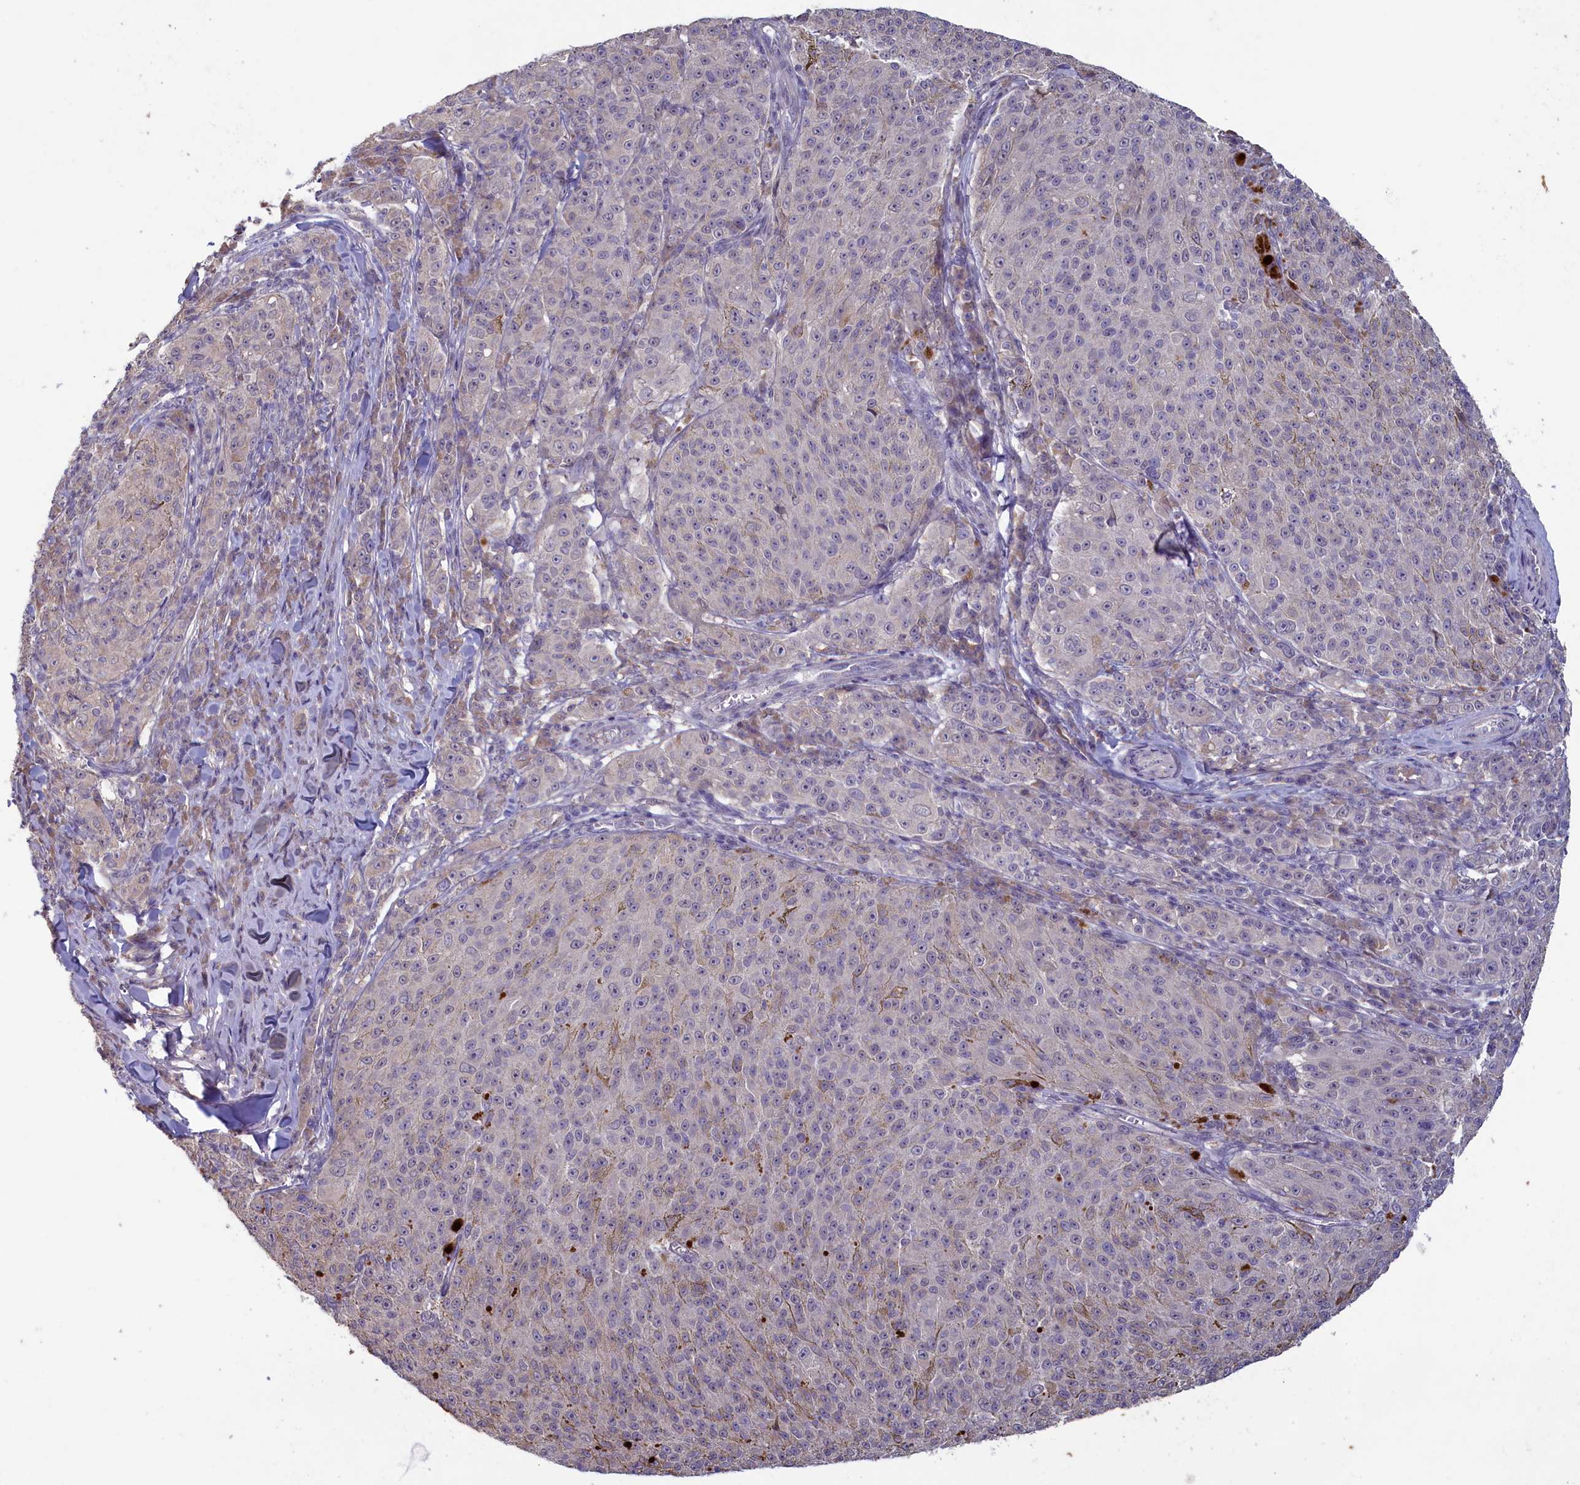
{"staining": {"intensity": "negative", "quantity": "none", "location": "none"}, "tissue": "melanoma", "cell_type": "Tumor cells", "image_type": "cancer", "snomed": [{"axis": "morphology", "description": "Malignant melanoma, NOS"}, {"axis": "topography", "description": "Skin"}], "caption": "Immunohistochemistry (IHC) micrograph of neoplastic tissue: malignant melanoma stained with DAB reveals no significant protein expression in tumor cells. (DAB (3,3'-diaminobenzidine) IHC visualized using brightfield microscopy, high magnification).", "gene": "ATF7IP2", "patient": {"sex": "female", "age": 52}}